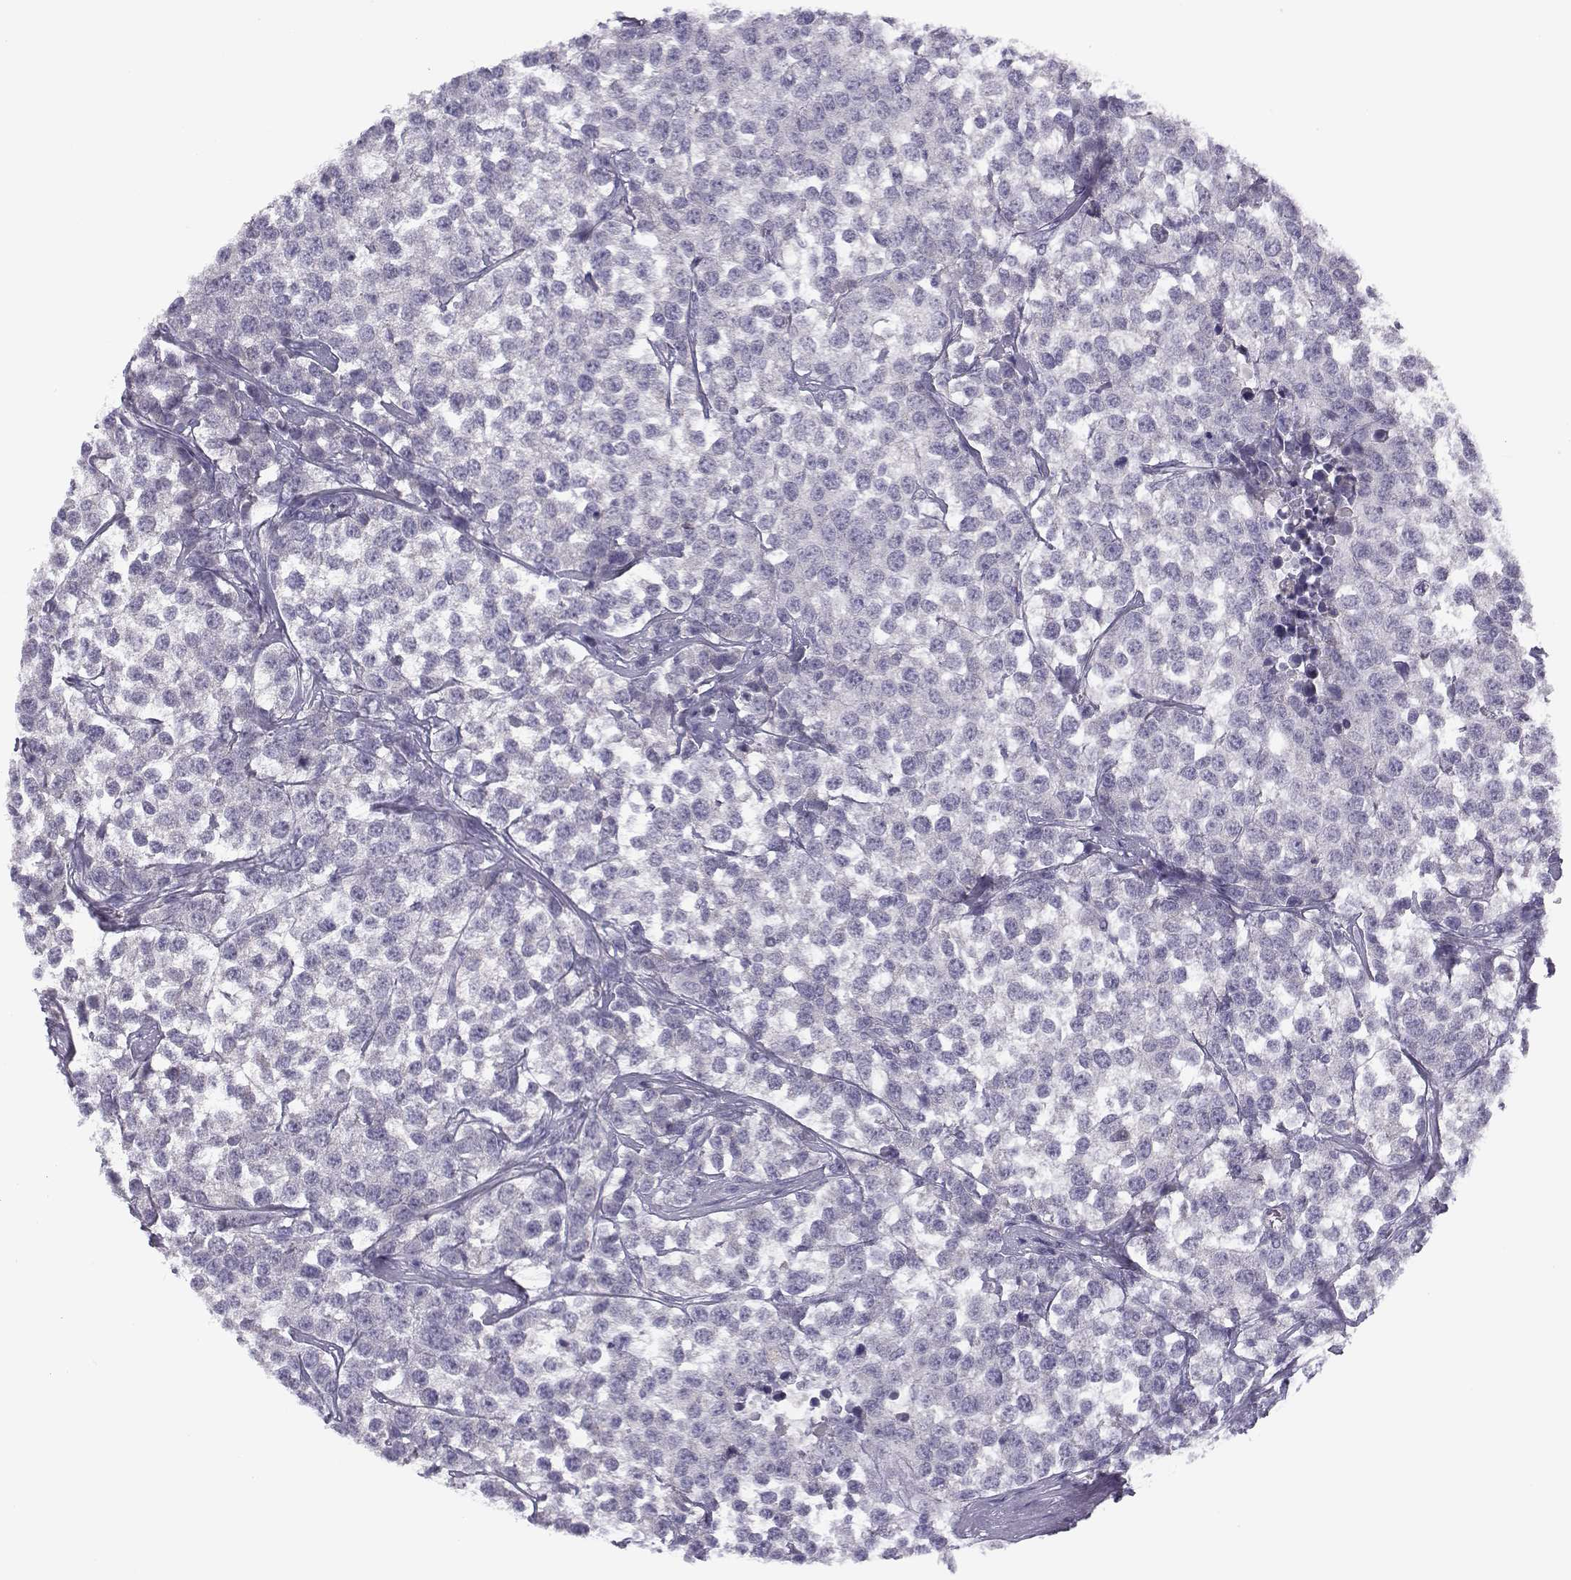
{"staining": {"intensity": "negative", "quantity": "none", "location": "none"}, "tissue": "testis cancer", "cell_type": "Tumor cells", "image_type": "cancer", "snomed": [{"axis": "morphology", "description": "Seminoma, NOS"}, {"axis": "topography", "description": "Testis"}], "caption": "High power microscopy photomicrograph of an immunohistochemistry (IHC) micrograph of testis seminoma, revealing no significant expression in tumor cells. (Stains: DAB (3,3'-diaminobenzidine) IHC with hematoxylin counter stain, Microscopy: brightfield microscopy at high magnification).", "gene": "CFAP77", "patient": {"sex": "male", "age": 59}}